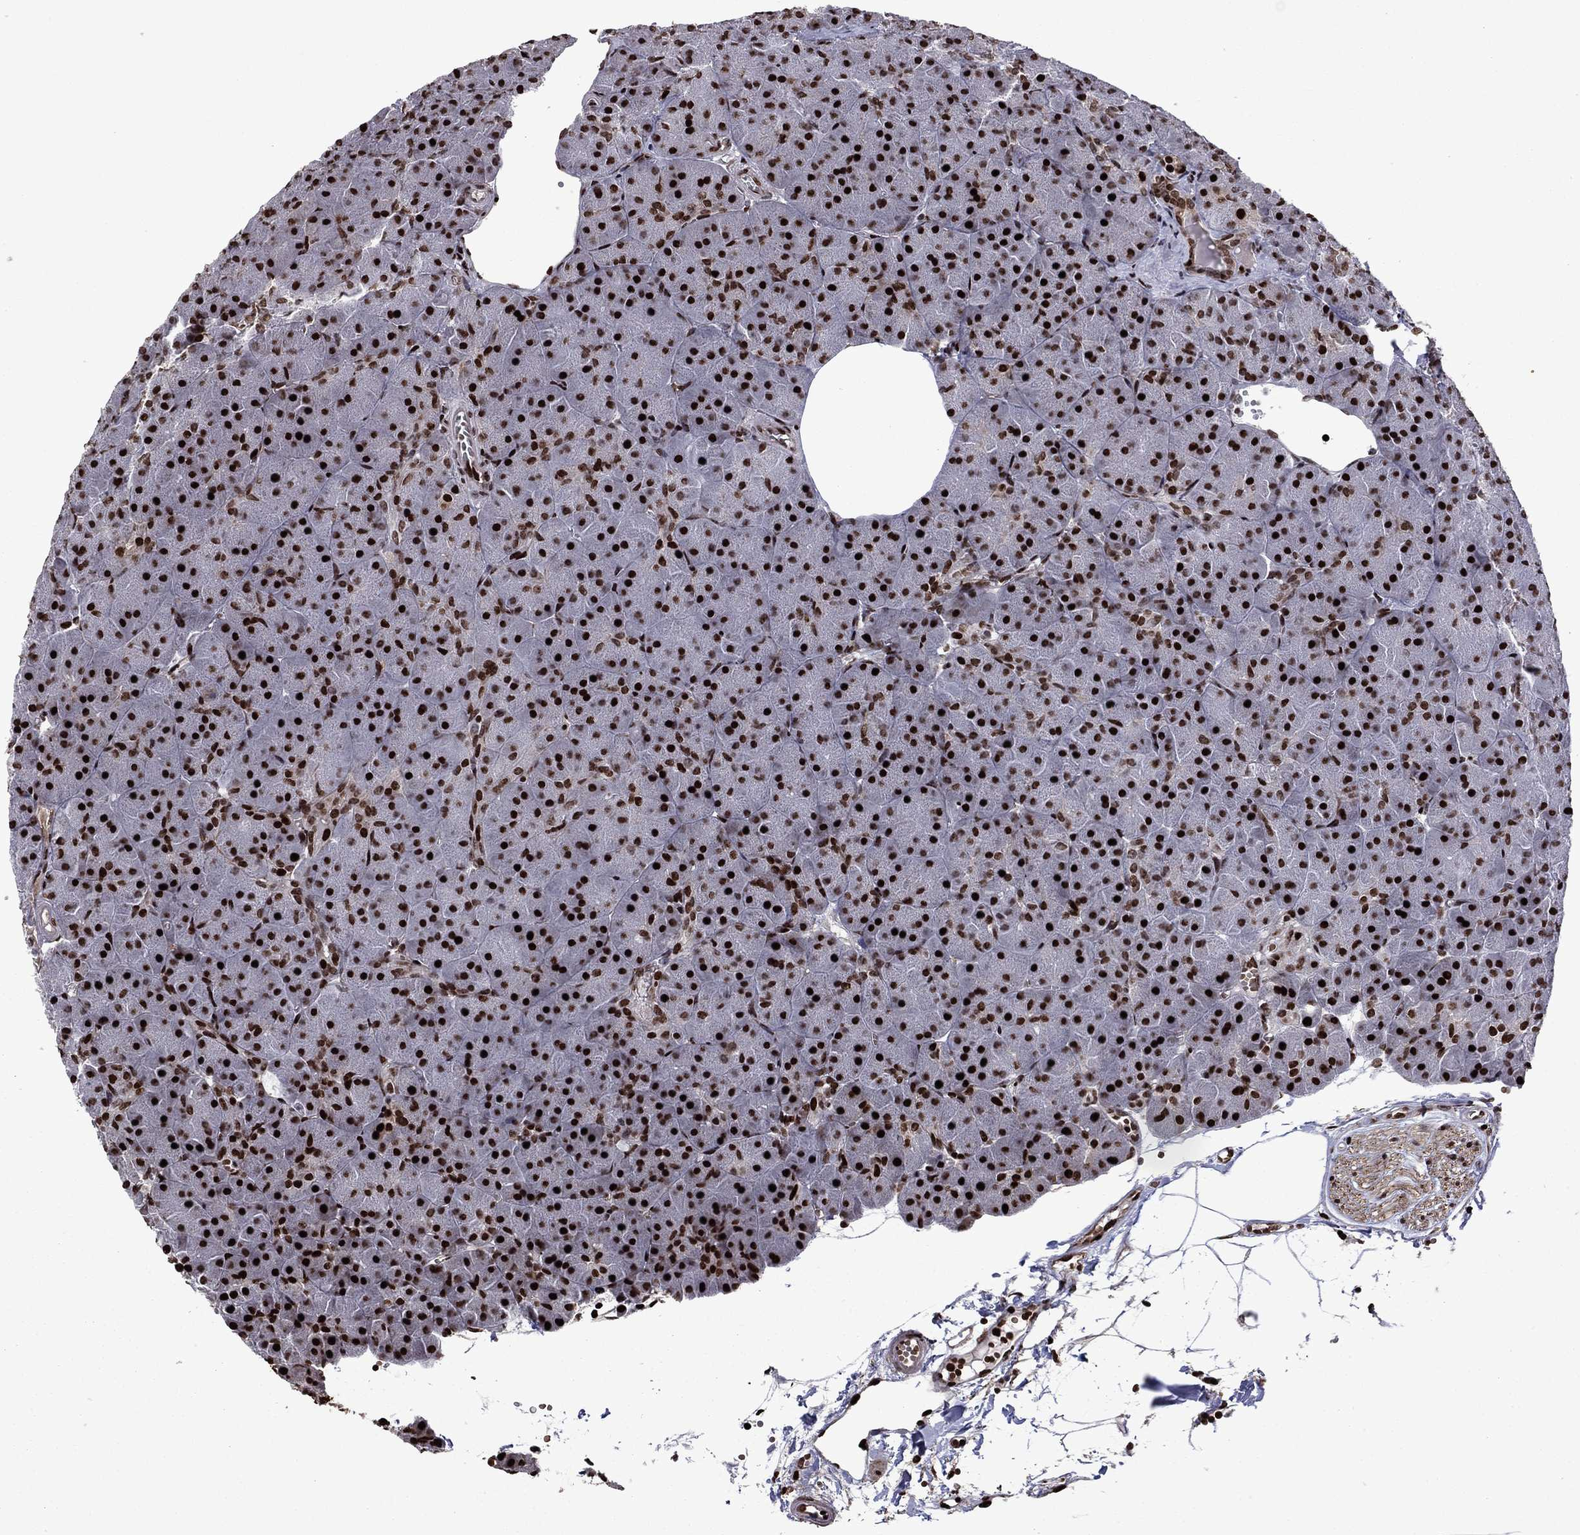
{"staining": {"intensity": "strong", "quantity": ">75%", "location": "nuclear"}, "tissue": "pancreas", "cell_type": "Exocrine glandular cells", "image_type": "normal", "snomed": [{"axis": "morphology", "description": "Normal tissue, NOS"}, {"axis": "topography", "description": "Pancreas"}], "caption": "Immunohistochemistry (IHC) micrograph of benign pancreas stained for a protein (brown), which shows high levels of strong nuclear staining in approximately >75% of exocrine glandular cells.", "gene": "LIMK1", "patient": {"sex": "male", "age": 61}}